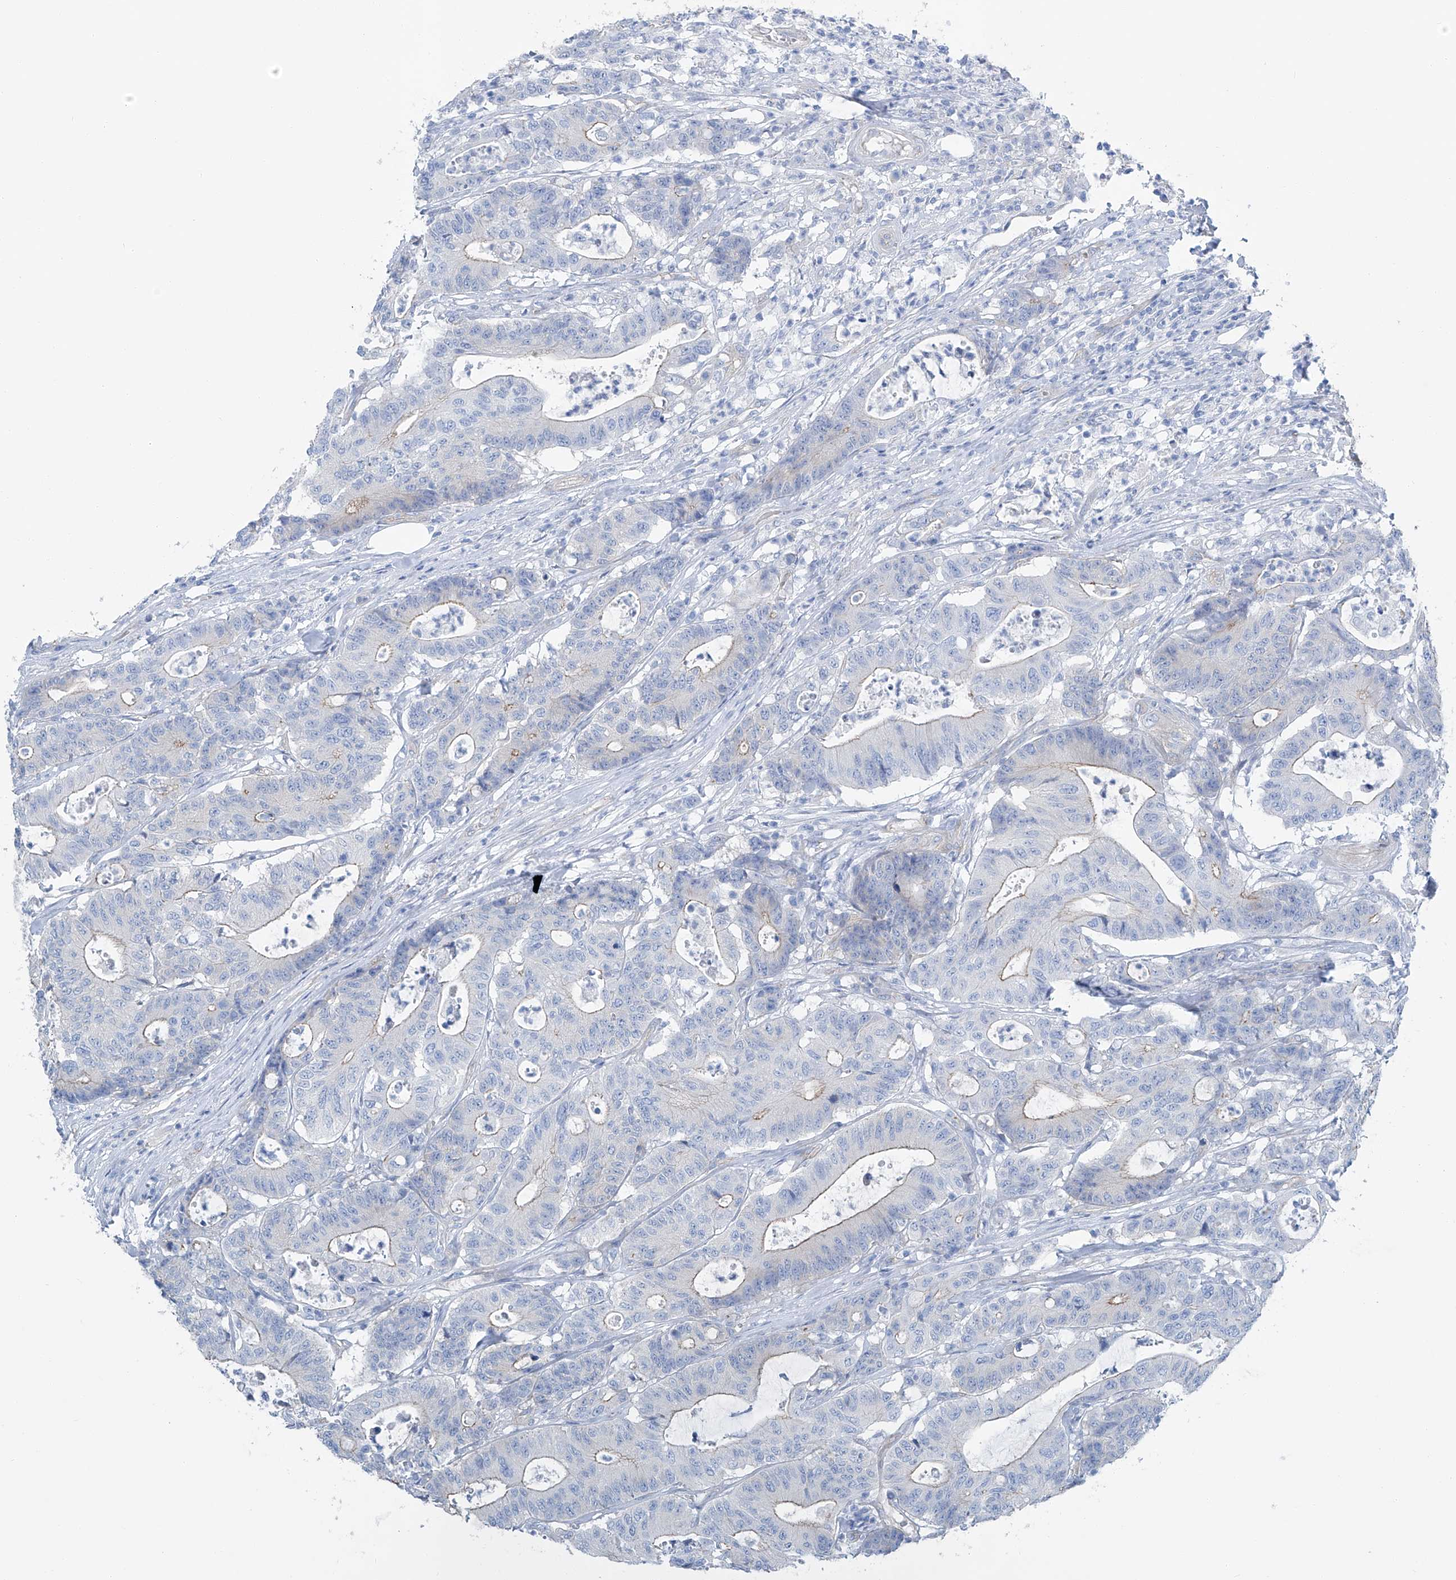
{"staining": {"intensity": "moderate", "quantity": "<25%", "location": "cytoplasmic/membranous"}, "tissue": "colorectal cancer", "cell_type": "Tumor cells", "image_type": "cancer", "snomed": [{"axis": "morphology", "description": "Adenocarcinoma, NOS"}, {"axis": "topography", "description": "Colon"}], "caption": "A high-resolution image shows immunohistochemistry (IHC) staining of adenocarcinoma (colorectal), which exhibits moderate cytoplasmic/membranous expression in approximately <25% of tumor cells.", "gene": "MAGI1", "patient": {"sex": "female", "age": 84}}